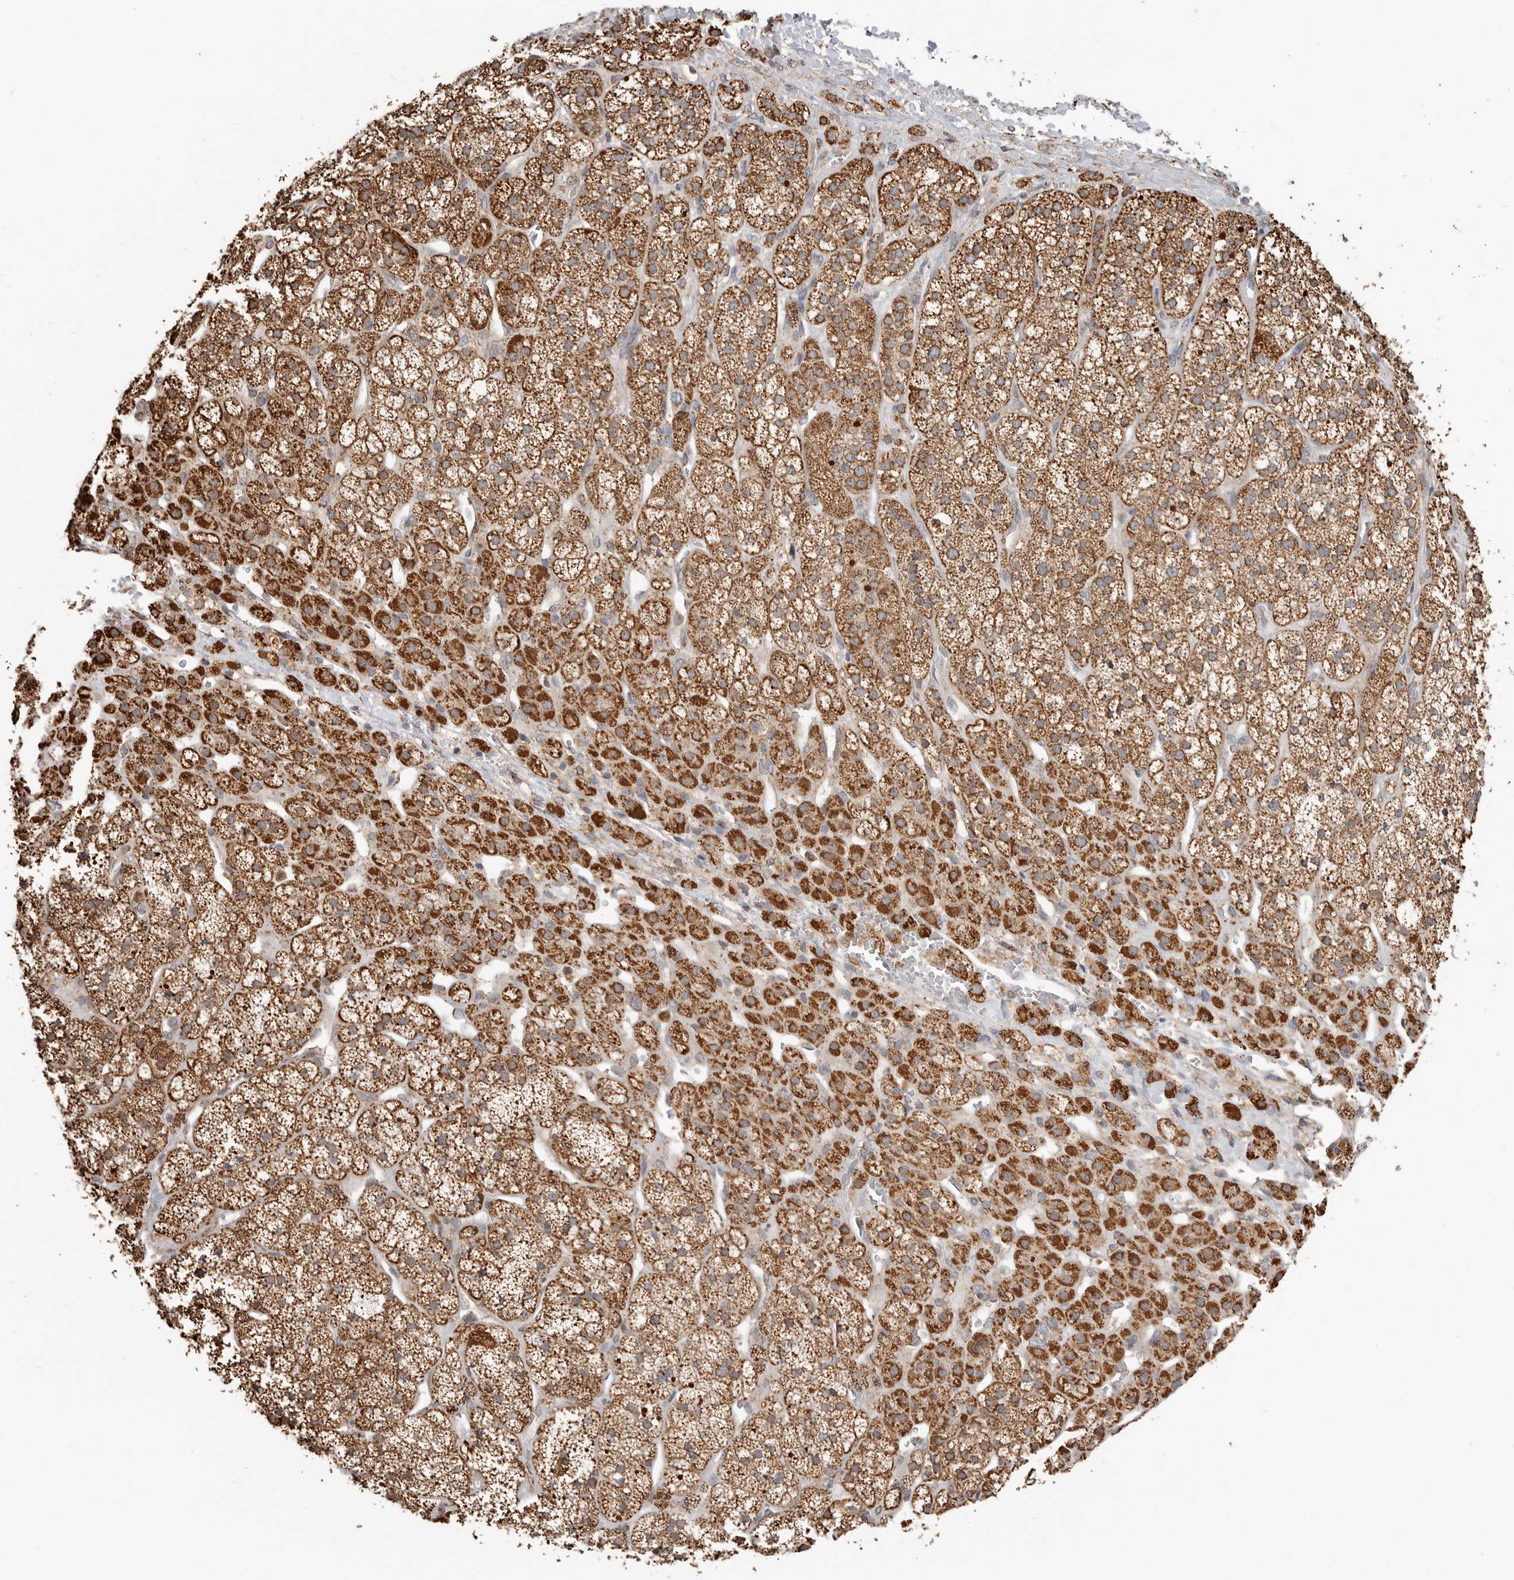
{"staining": {"intensity": "strong", "quantity": ">75%", "location": "cytoplasmic/membranous"}, "tissue": "adrenal gland", "cell_type": "Glandular cells", "image_type": "normal", "snomed": [{"axis": "morphology", "description": "Normal tissue, NOS"}, {"axis": "topography", "description": "Adrenal gland"}], "caption": "The histopathology image shows staining of unremarkable adrenal gland, revealing strong cytoplasmic/membranous protein positivity (brown color) within glandular cells.", "gene": "GCNT2", "patient": {"sex": "male", "age": 56}}